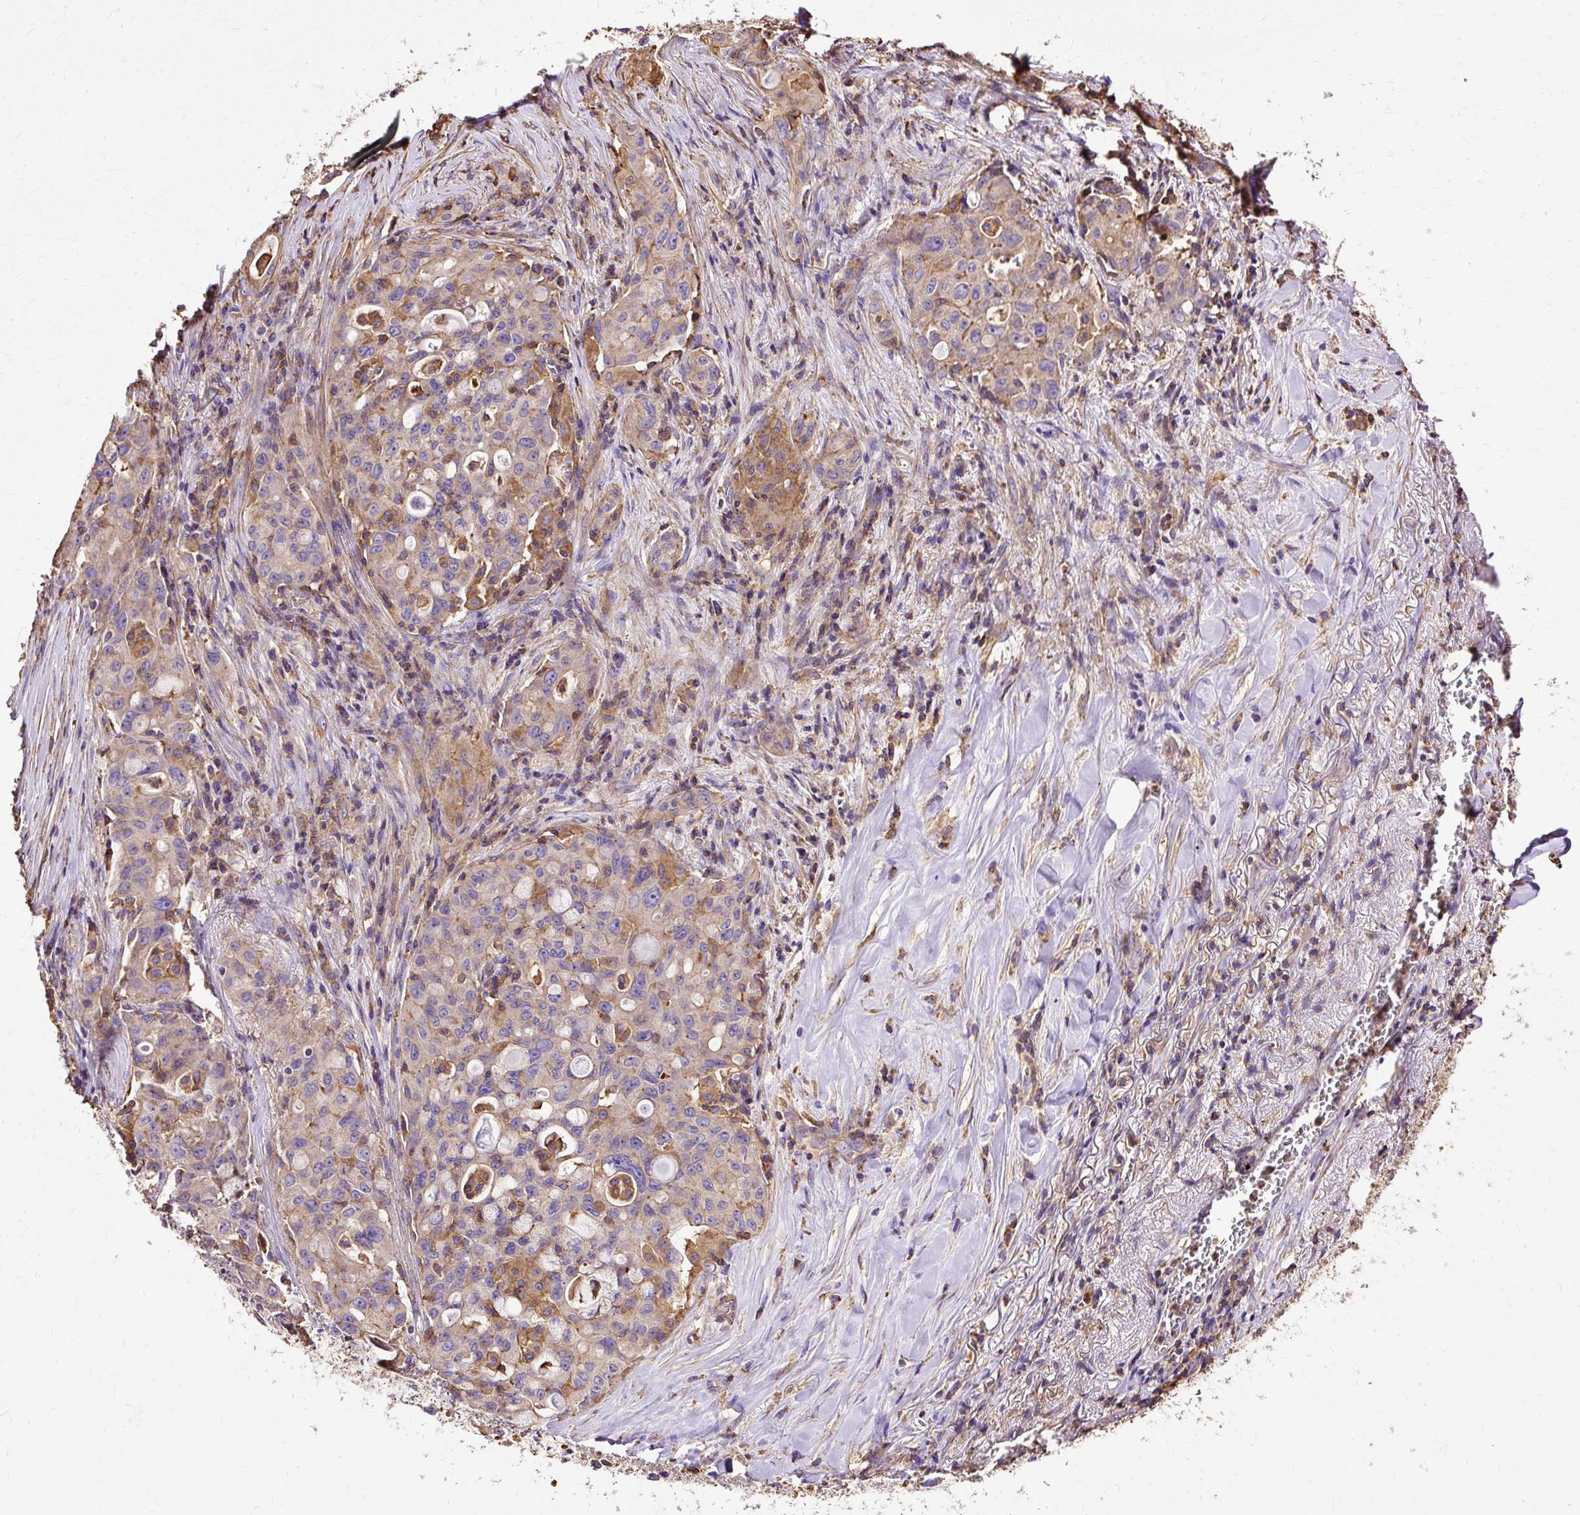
{"staining": {"intensity": "weak", "quantity": ">75%", "location": "cytoplasmic/membranous"}, "tissue": "lung cancer", "cell_type": "Tumor cells", "image_type": "cancer", "snomed": [{"axis": "morphology", "description": "Adenocarcinoma, NOS"}, {"axis": "topography", "description": "Lung"}], "caption": "Protein expression analysis of human lung cancer (adenocarcinoma) reveals weak cytoplasmic/membranous positivity in approximately >75% of tumor cells.", "gene": "KLHL11", "patient": {"sex": "female", "age": 44}}